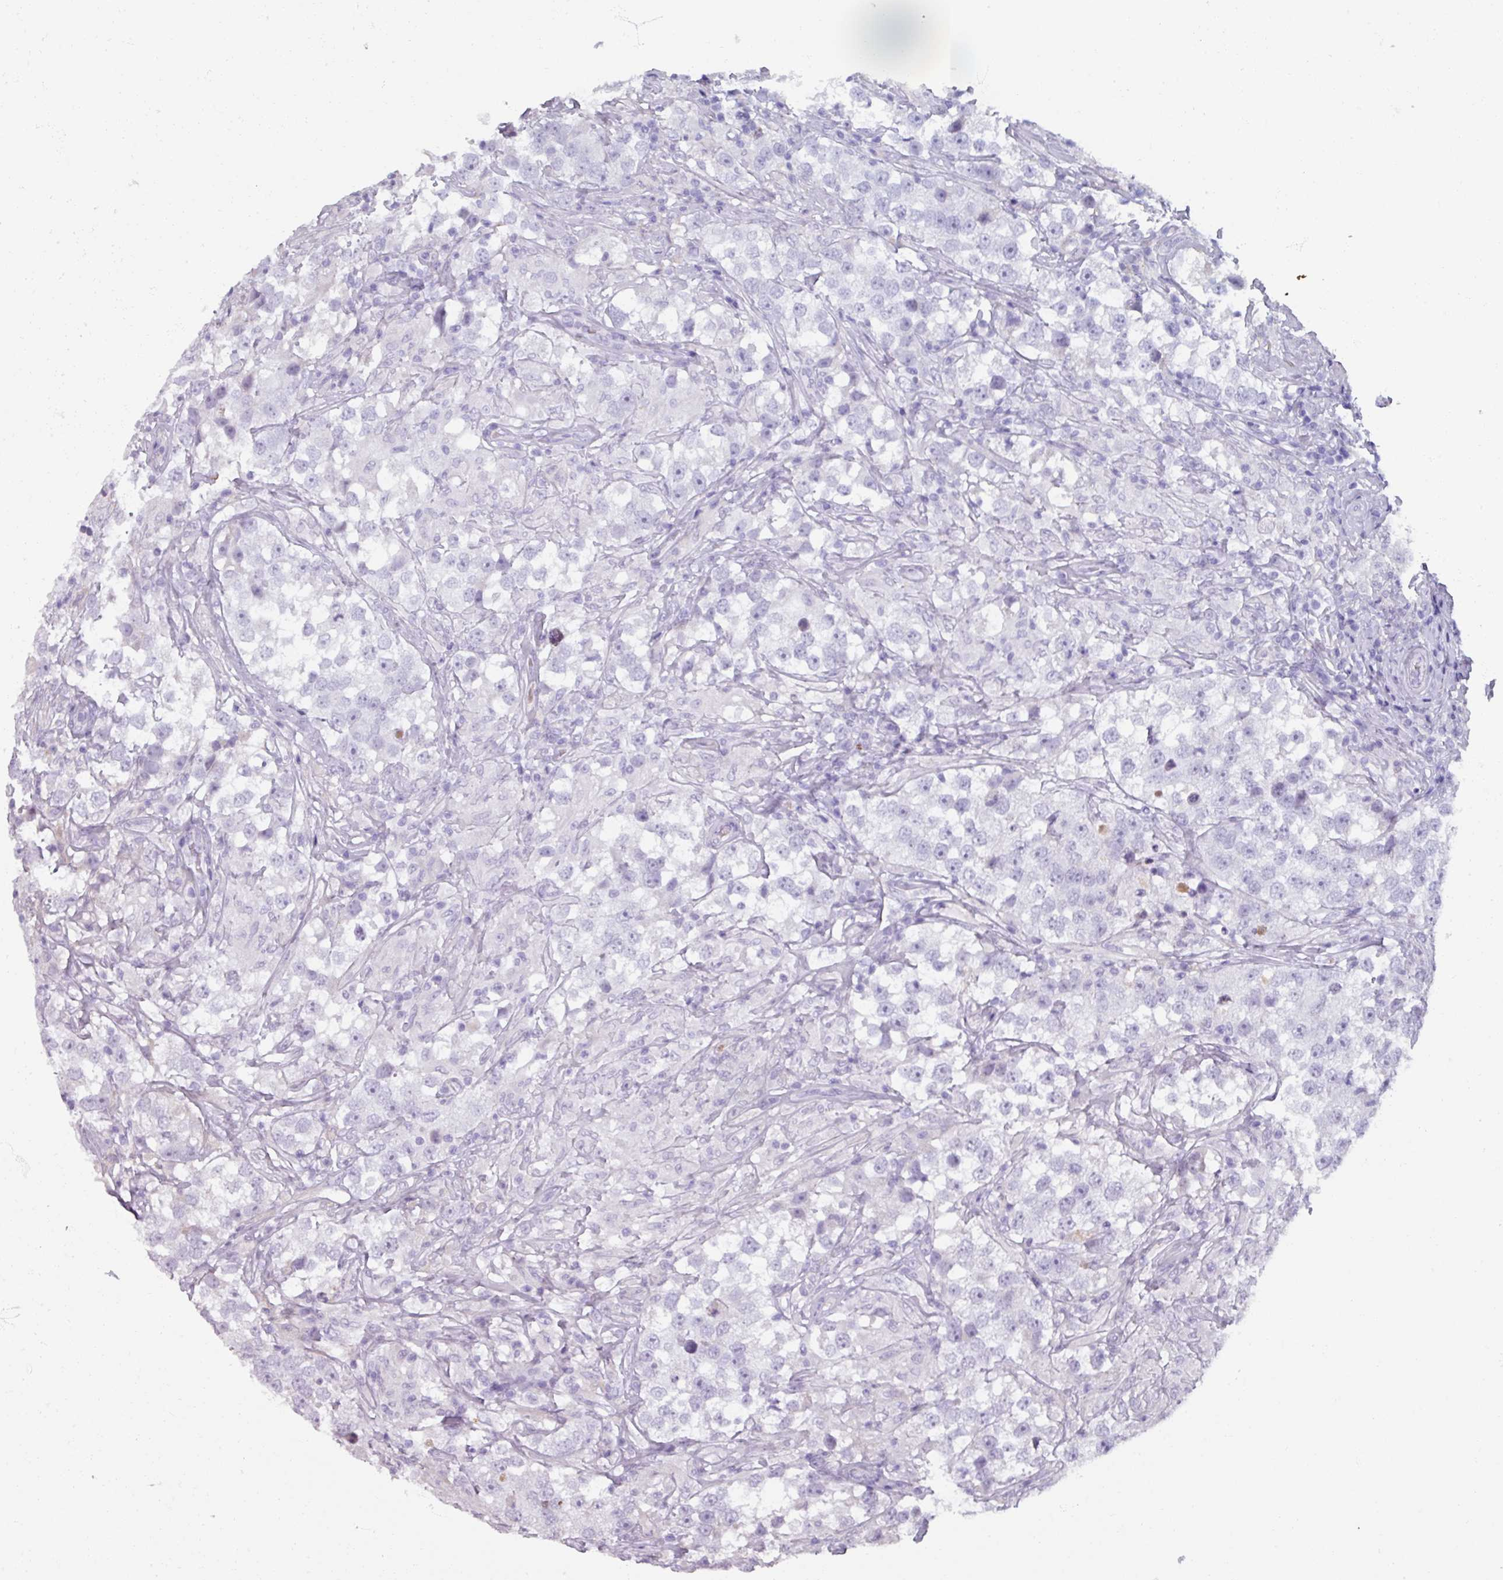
{"staining": {"intensity": "negative", "quantity": "none", "location": "none"}, "tissue": "testis cancer", "cell_type": "Tumor cells", "image_type": "cancer", "snomed": [{"axis": "morphology", "description": "Seminoma, NOS"}, {"axis": "topography", "description": "Testis"}], "caption": "Tumor cells are negative for protein expression in human testis cancer. The staining is performed using DAB brown chromogen with nuclei counter-stained in using hematoxylin.", "gene": "SPESP1", "patient": {"sex": "male", "age": 46}}